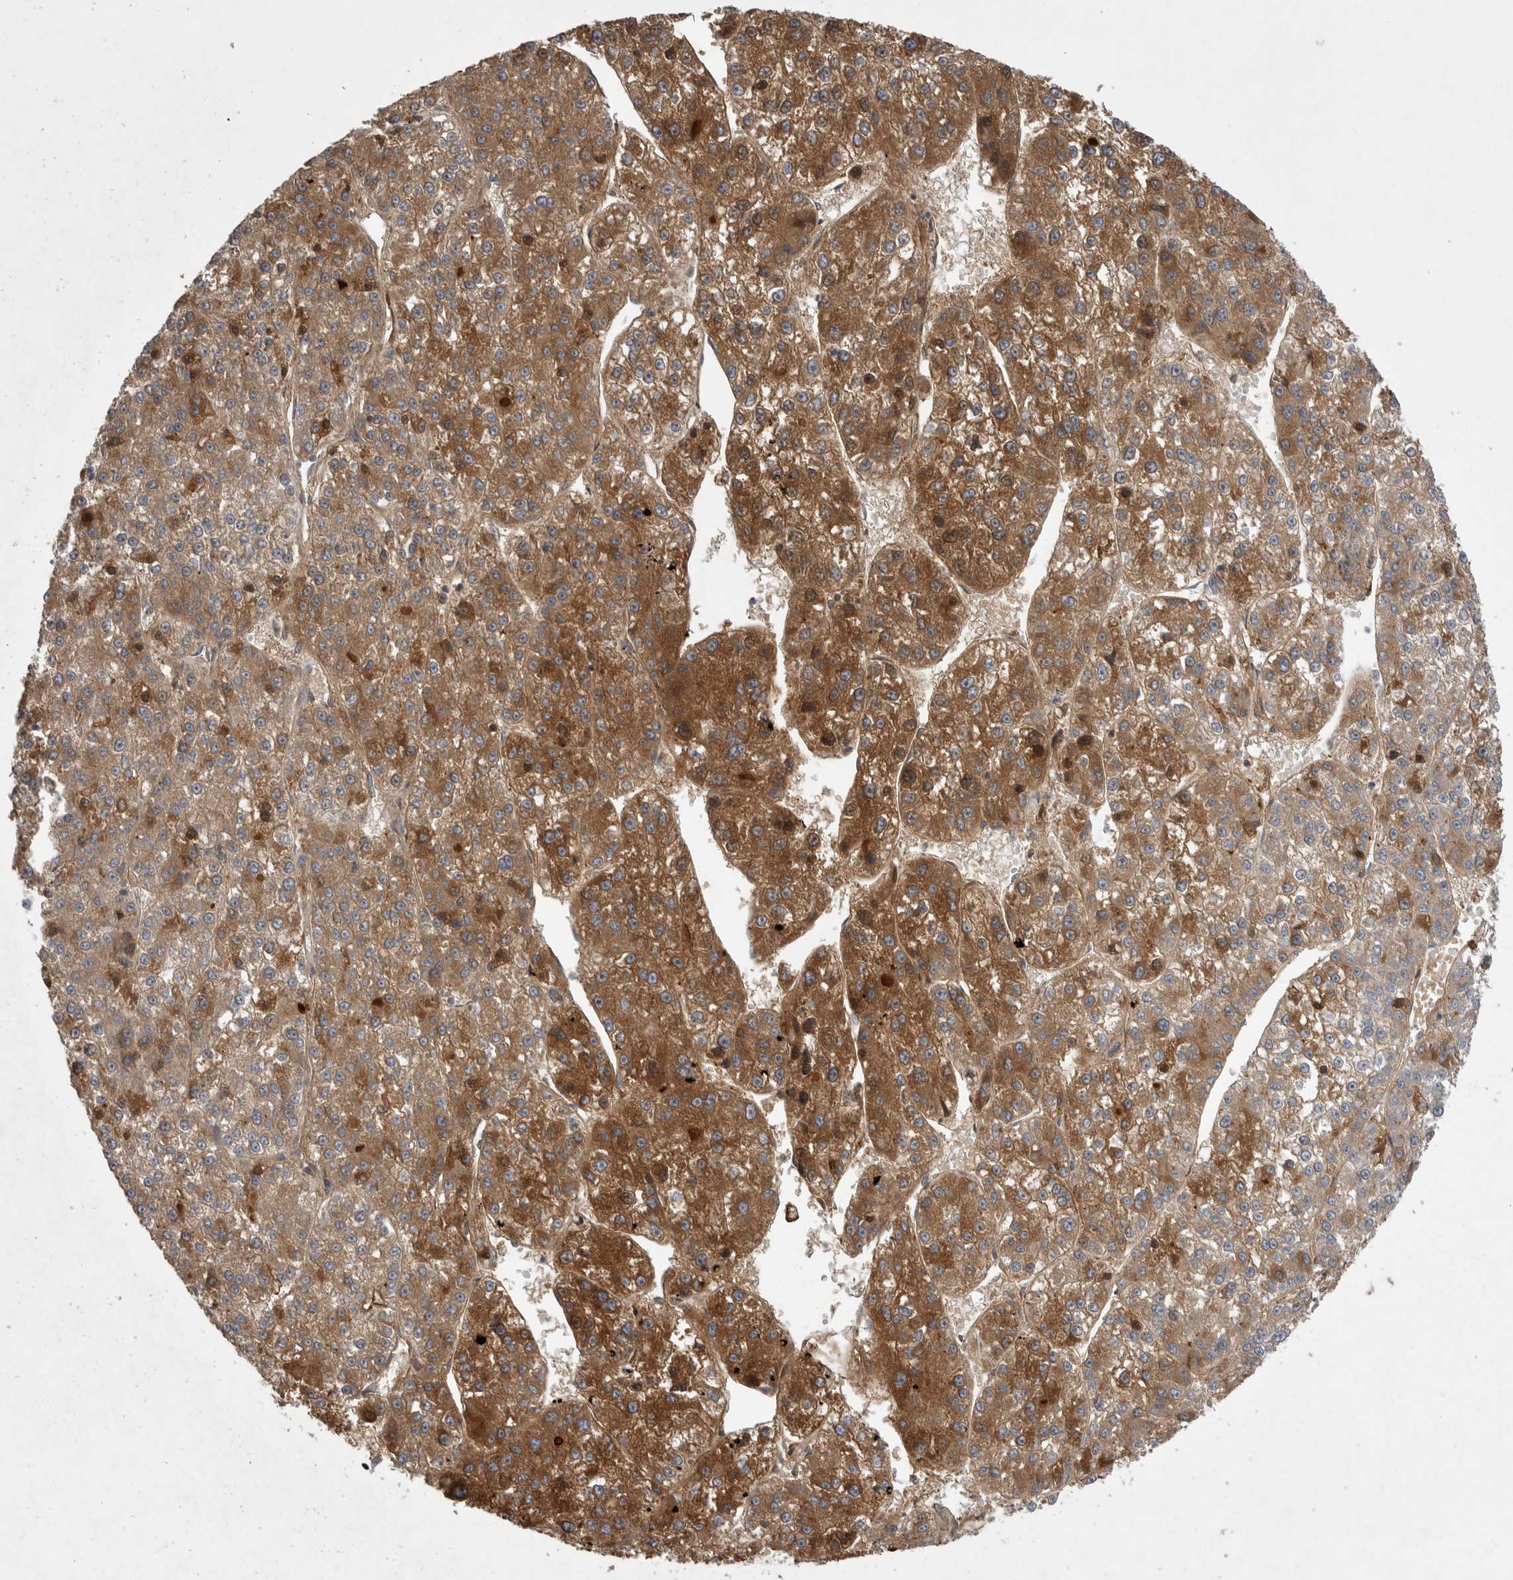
{"staining": {"intensity": "moderate", "quantity": ">75%", "location": "cytoplasmic/membranous"}, "tissue": "liver cancer", "cell_type": "Tumor cells", "image_type": "cancer", "snomed": [{"axis": "morphology", "description": "Carcinoma, Hepatocellular, NOS"}, {"axis": "topography", "description": "Liver"}], "caption": "Immunohistochemical staining of human liver cancer (hepatocellular carcinoma) exhibits medium levels of moderate cytoplasmic/membranous positivity in about >75% of tumor cells.", "gene": "CRP", "patient": {"sex": "female", "age": 73}}